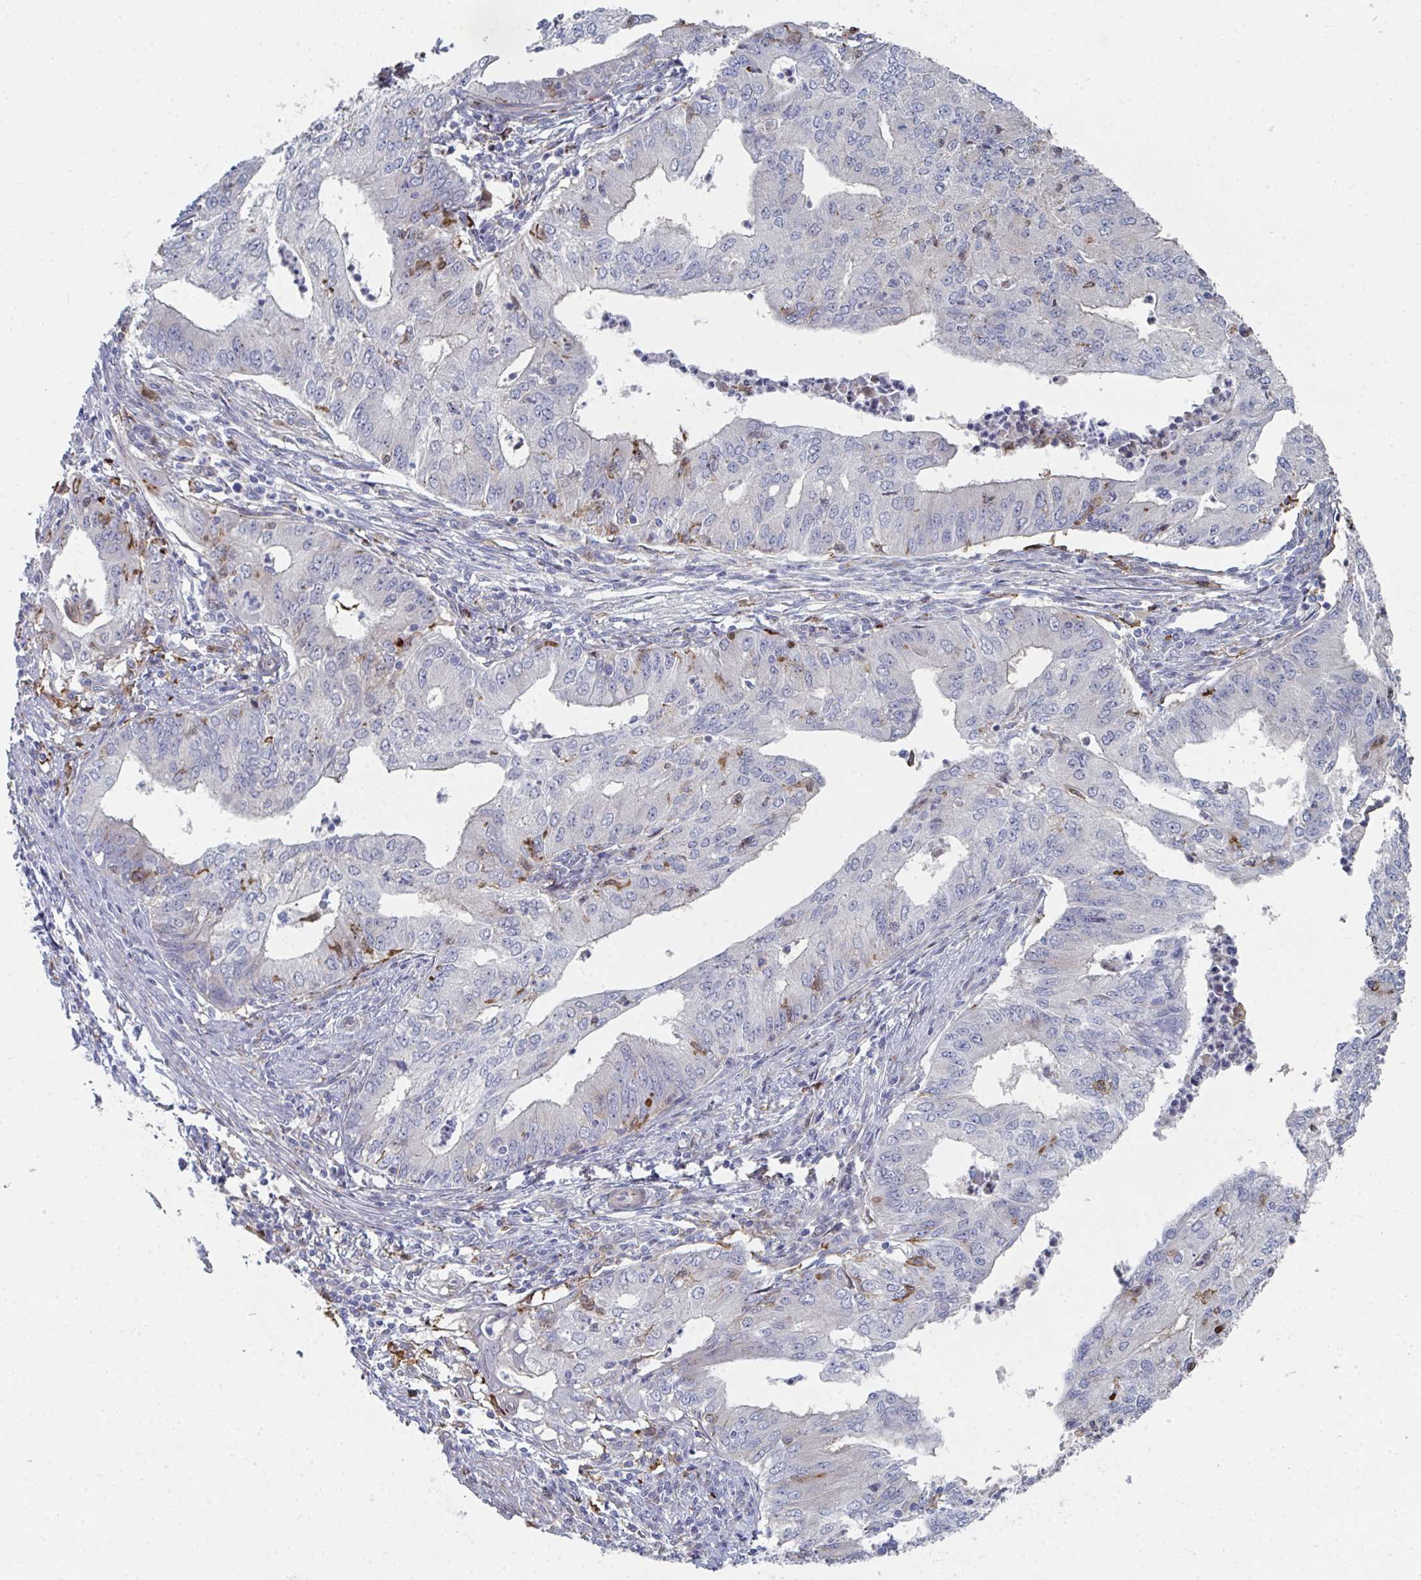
{"staining": {"intensity": "moderate", "quantity": "<25%", "location": "cytoplasmic/membranous"}, "tissue": "endometrial cancer", "cell_type": "Tumor cells", "image_type": "cancer", "snomed": [{"axis": "morphology", "description": "Adenocarcinoma, NOS"}, {"axis": "topography", "description": "Endometrium"}], "caption": "Immunohistochemical staining of endometrial adenocarcinoma demonstrates moderate cytoplasmic/membranous protein staining in about <25% of tumor cells. Ihc stains the protein in brown and the nuclei are stained blue.", "gene": "PSMG1", "patient": {"sex": "female", "age": 50}}